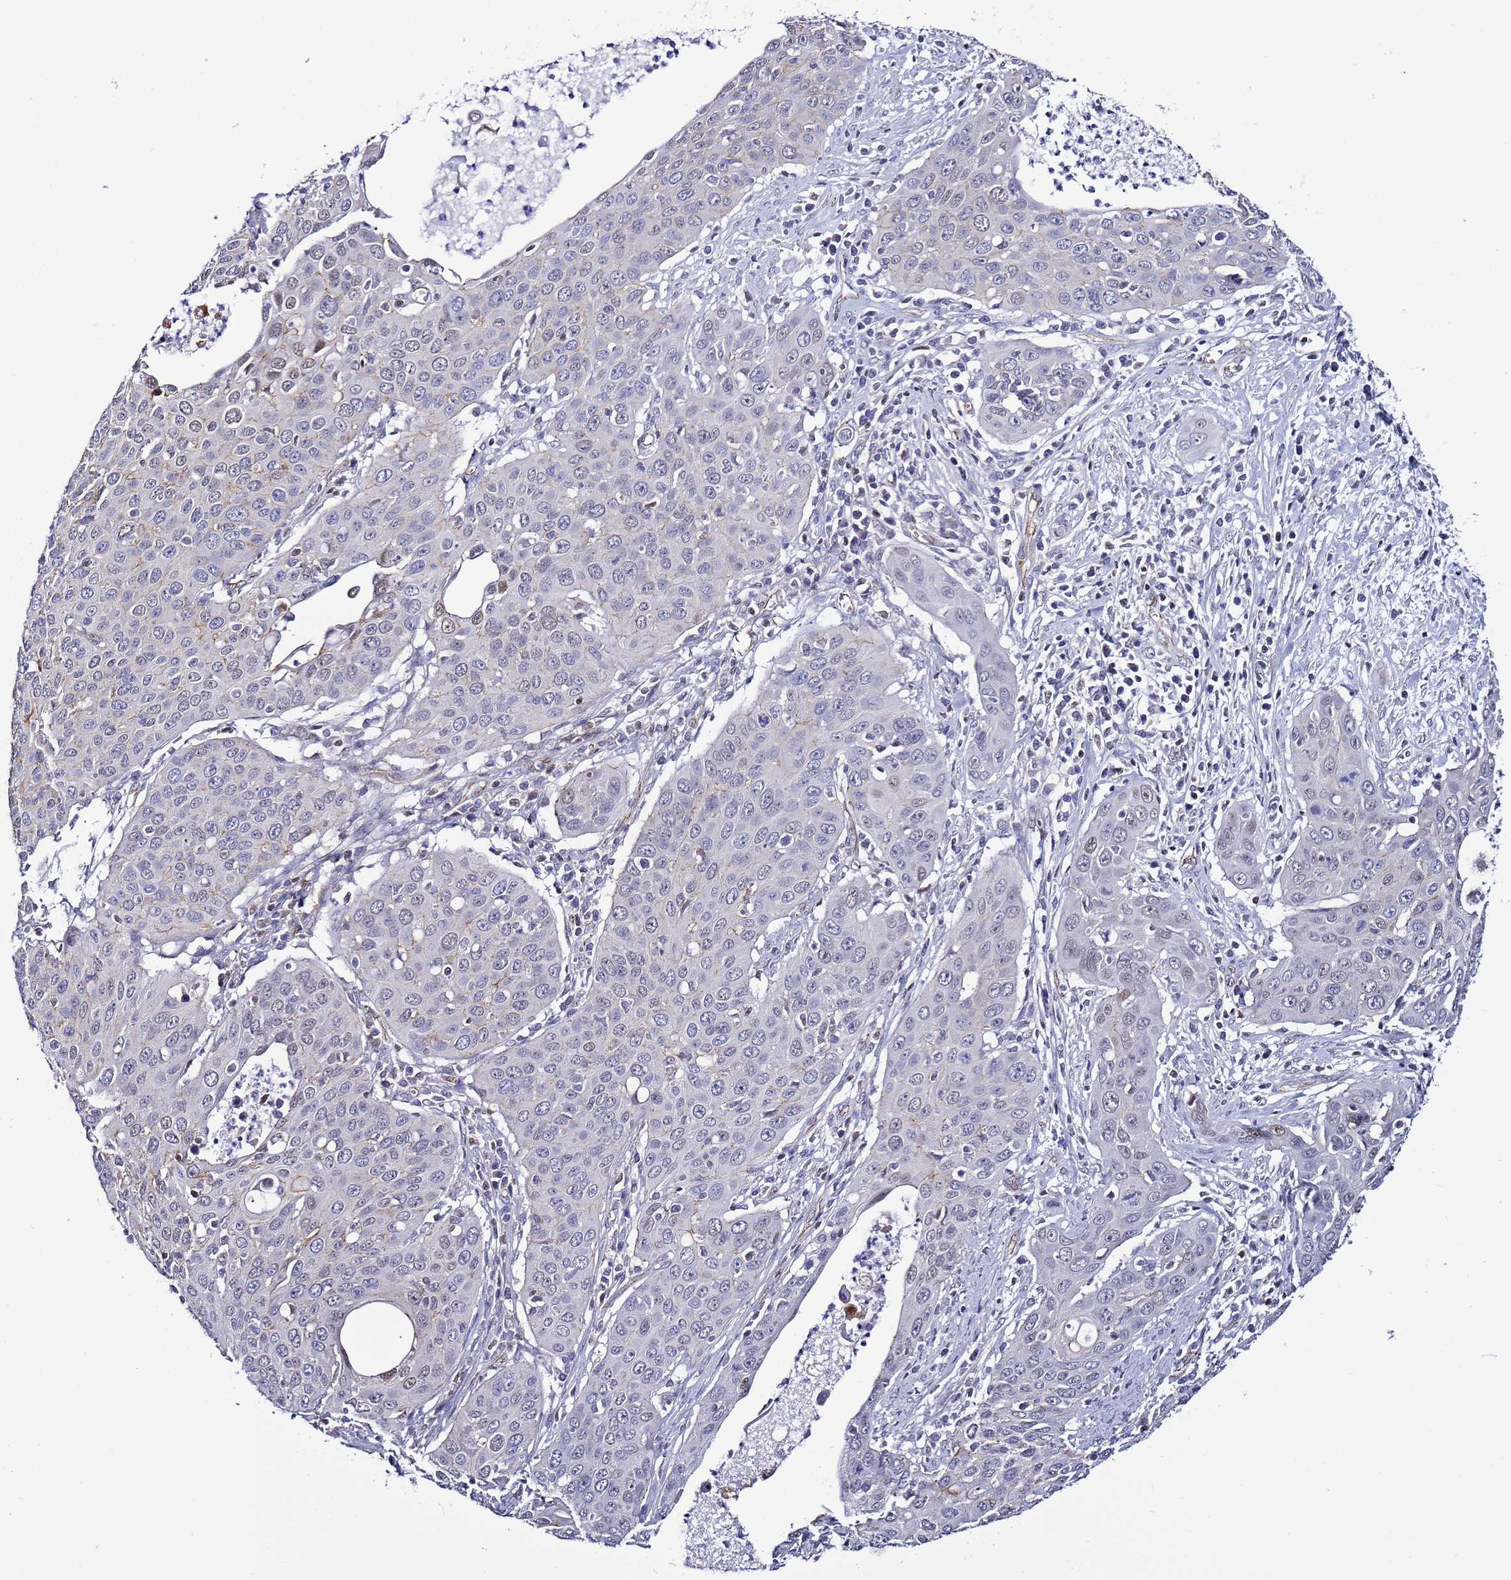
{"staining": {"intensity": "weak", "quantity": "<25%", "location": "nuclear"}, "tissue": "cervical cancer", "cell_type": "Tumor cells", "image_type": "cancer", "snomed": [{"axis": "morphology", "description": "Squamous cell carcinoma, NOS"}, {"axis": "topography", "description": "Cervix"}], "caption": "Immunohistochemistry histopathology image of human squamous cell carcinoma (cervical) stained for a protein (brown), which displays no positivity in tumor cells. Nuclei are stained in blue.", "gene": "TENM3", "patient": {"sex": "female", "age": 36}}